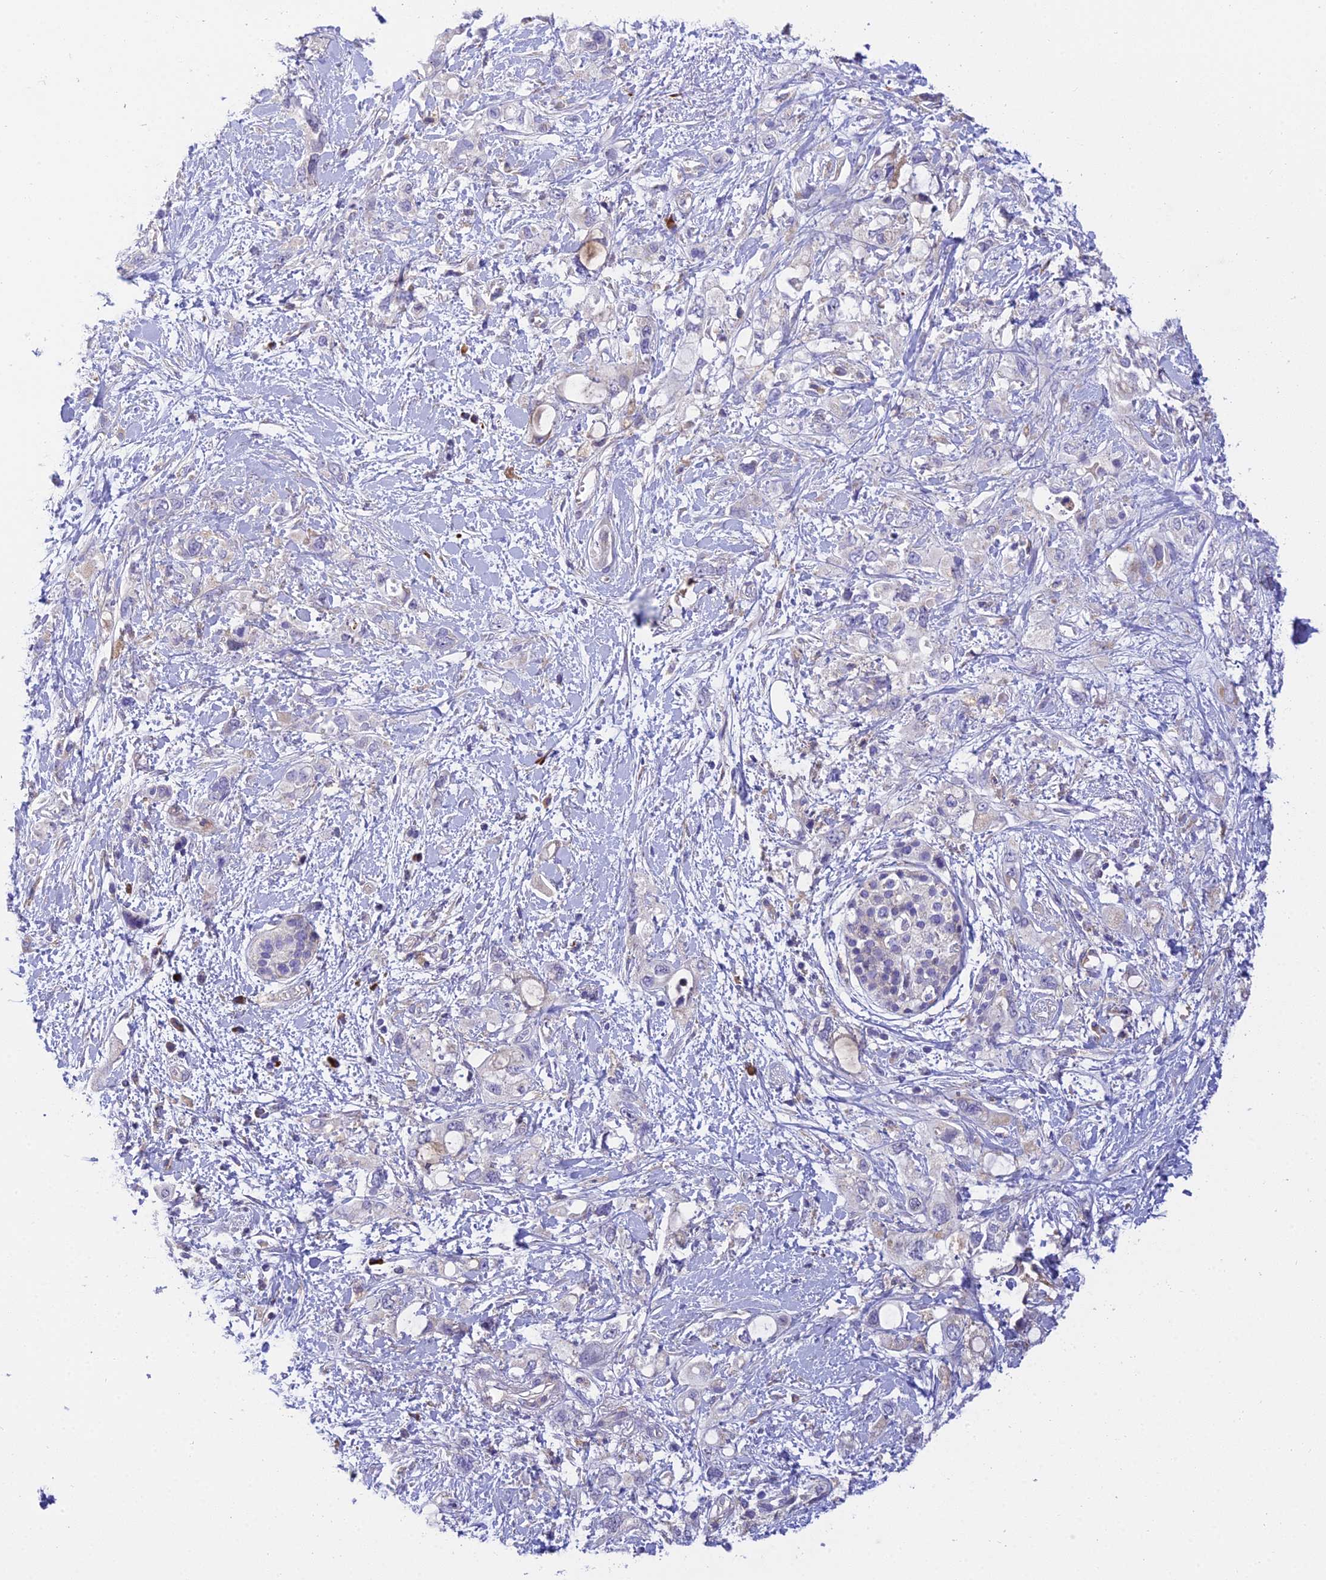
{"staining": {"intensity": "negative", "quantity": "none", "location": "none"}, "tissue": "pancreatic cancer", "cell_type": "Tumor cells", "image_type": "cancer", "snomed": [{"axis": "morphology", "description": "Adenocarcinoma, NOS"}, {"axis": "topography", "description": "Pancreas"}], "caption": "Immunohistochemistry histopathology image of neoplastic tissue: pancreatic adenocarcinoma stained with DAB (3,3'-diaminobenzidine) shows no significant protein staining in tumor cells.", "gene": "CLCN7", "patient": {"sex": "female", "age": 56}}